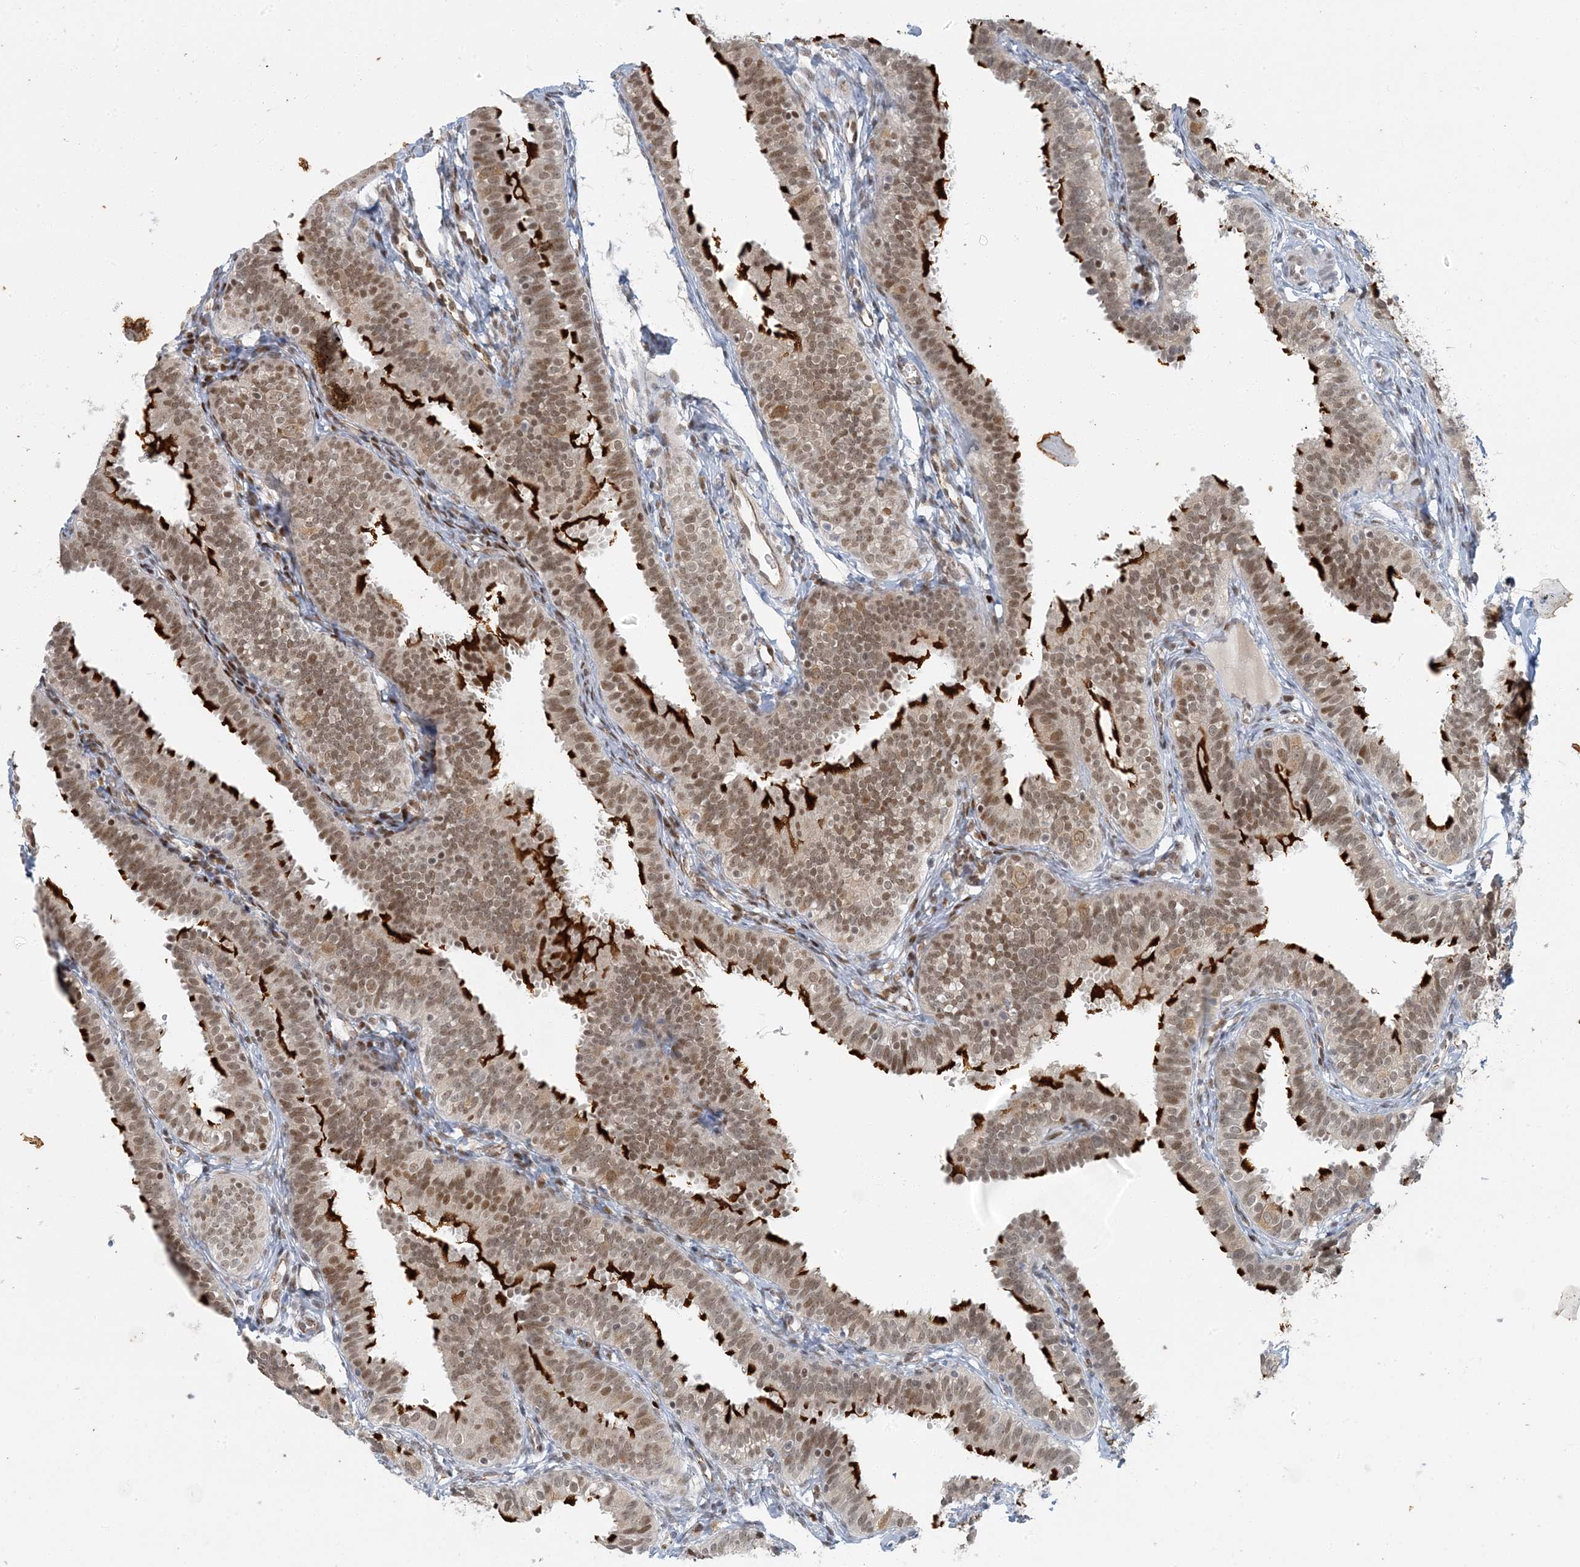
{"staining": {"intensity": "strong", "quantity": ">75%", "location": "cytoplasmic/membranous,nuclear"}, "tissue": "fallopian tube", "cell_type": "Glandular cells", "image_type": "normal", "snomed": [{"axis": "morphology", "description": "Normal tissue, NOS"}, {"axis": "topography", "description": "Fallopian tube"}], "caption": "Normal fallopian tube was stained to show a protein in brown. There is high levels of strong cytoplasmic/membranous,nuclear expression in about >75% of glandular cells.", "gene": "AK9", "patient": {"sex": "female", "age": 35}}